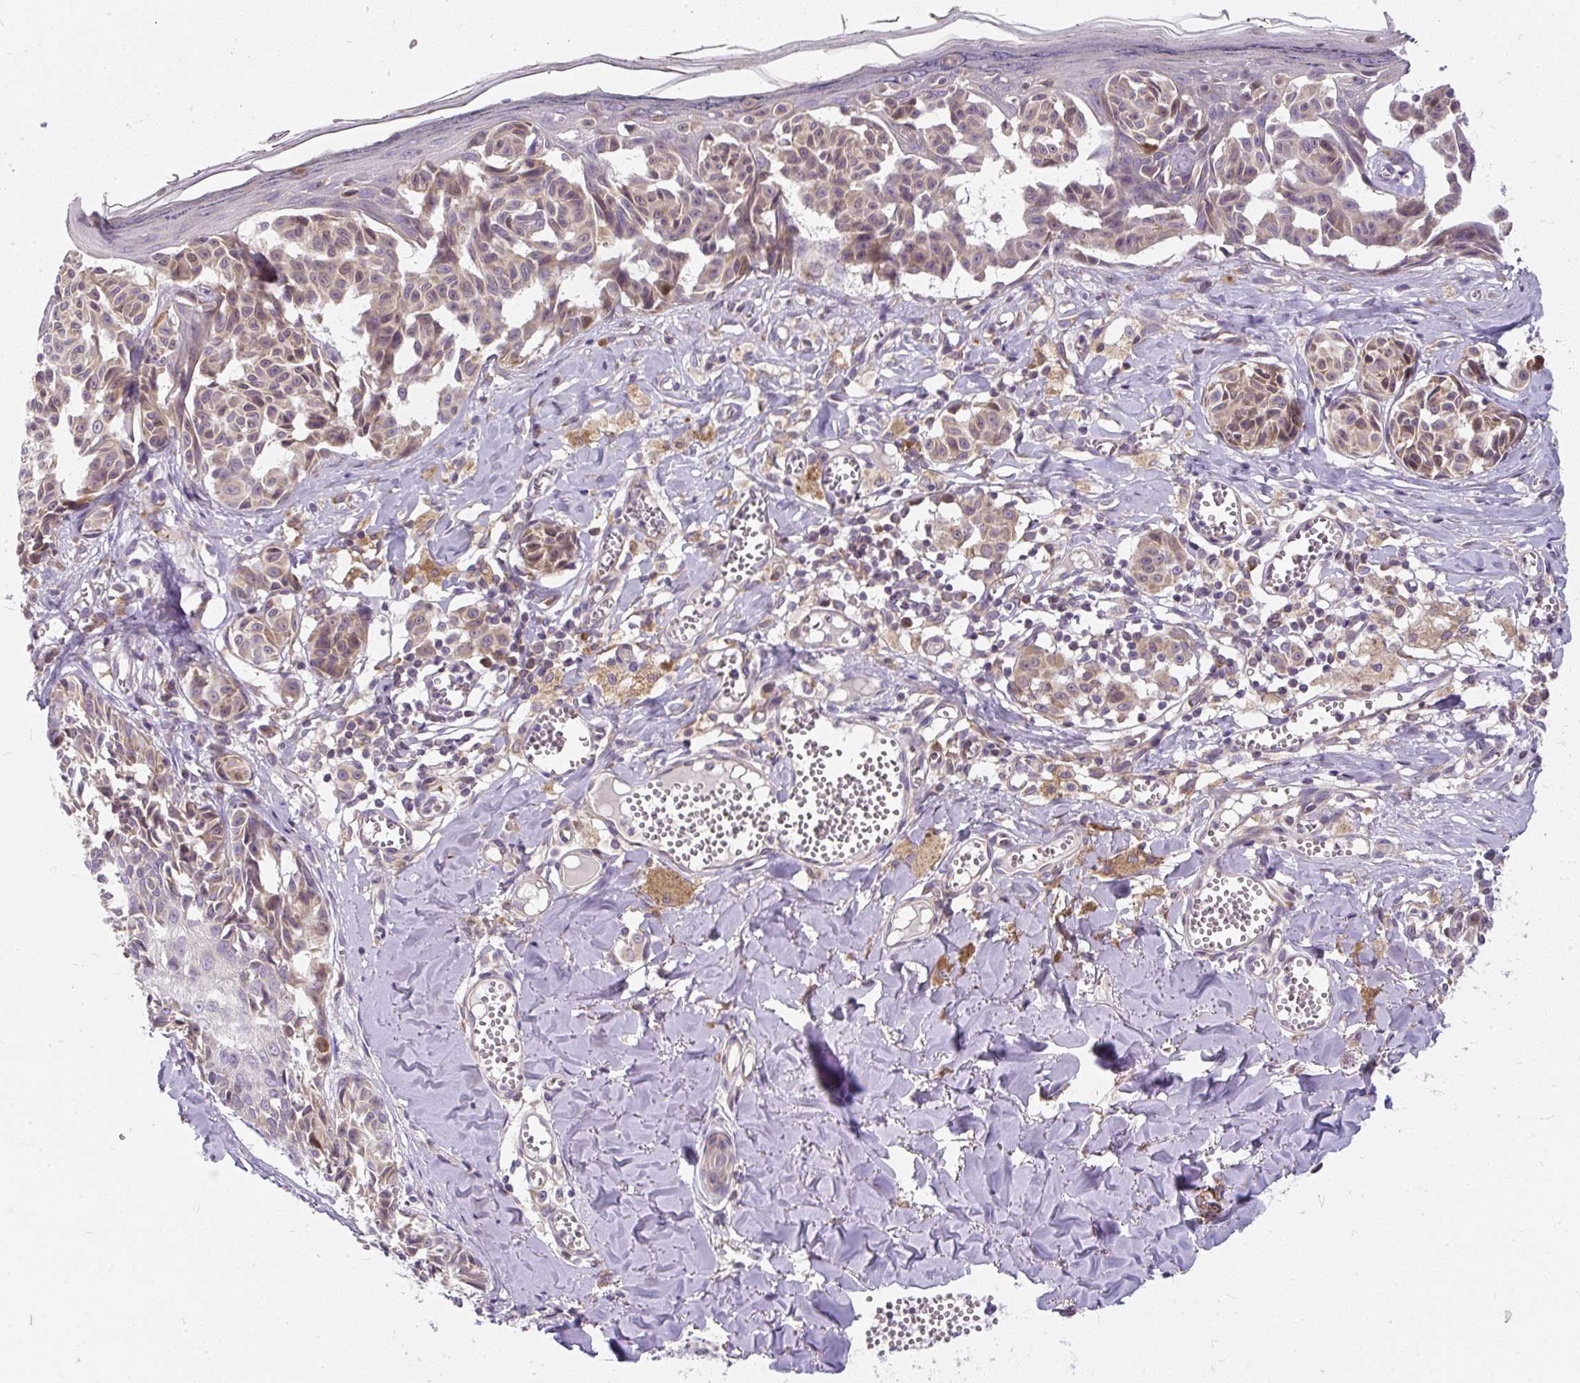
{"staining": {"intensity": "weak", "quantity": "25%-75%", "location": "cytoplasmic/membranous,nuclear"}, "tissue": "melanoma", "cell_type": "Tumor cells", "image_type": "cancer", "snomed": [{"axis": "morphology", "description": "Malignant melanoma, NOS"}, {"axis": "topography", "description": "Skin"}], "caption": "Malignant melanoma stained for a protein (brown) demonstrates weak cytoplasmic/membranous and nuclear positive expression in approximately 25%-75% of tumor cells.", "gene": "CYP20A1", "patient": {"sex": "female", "age": 43}}